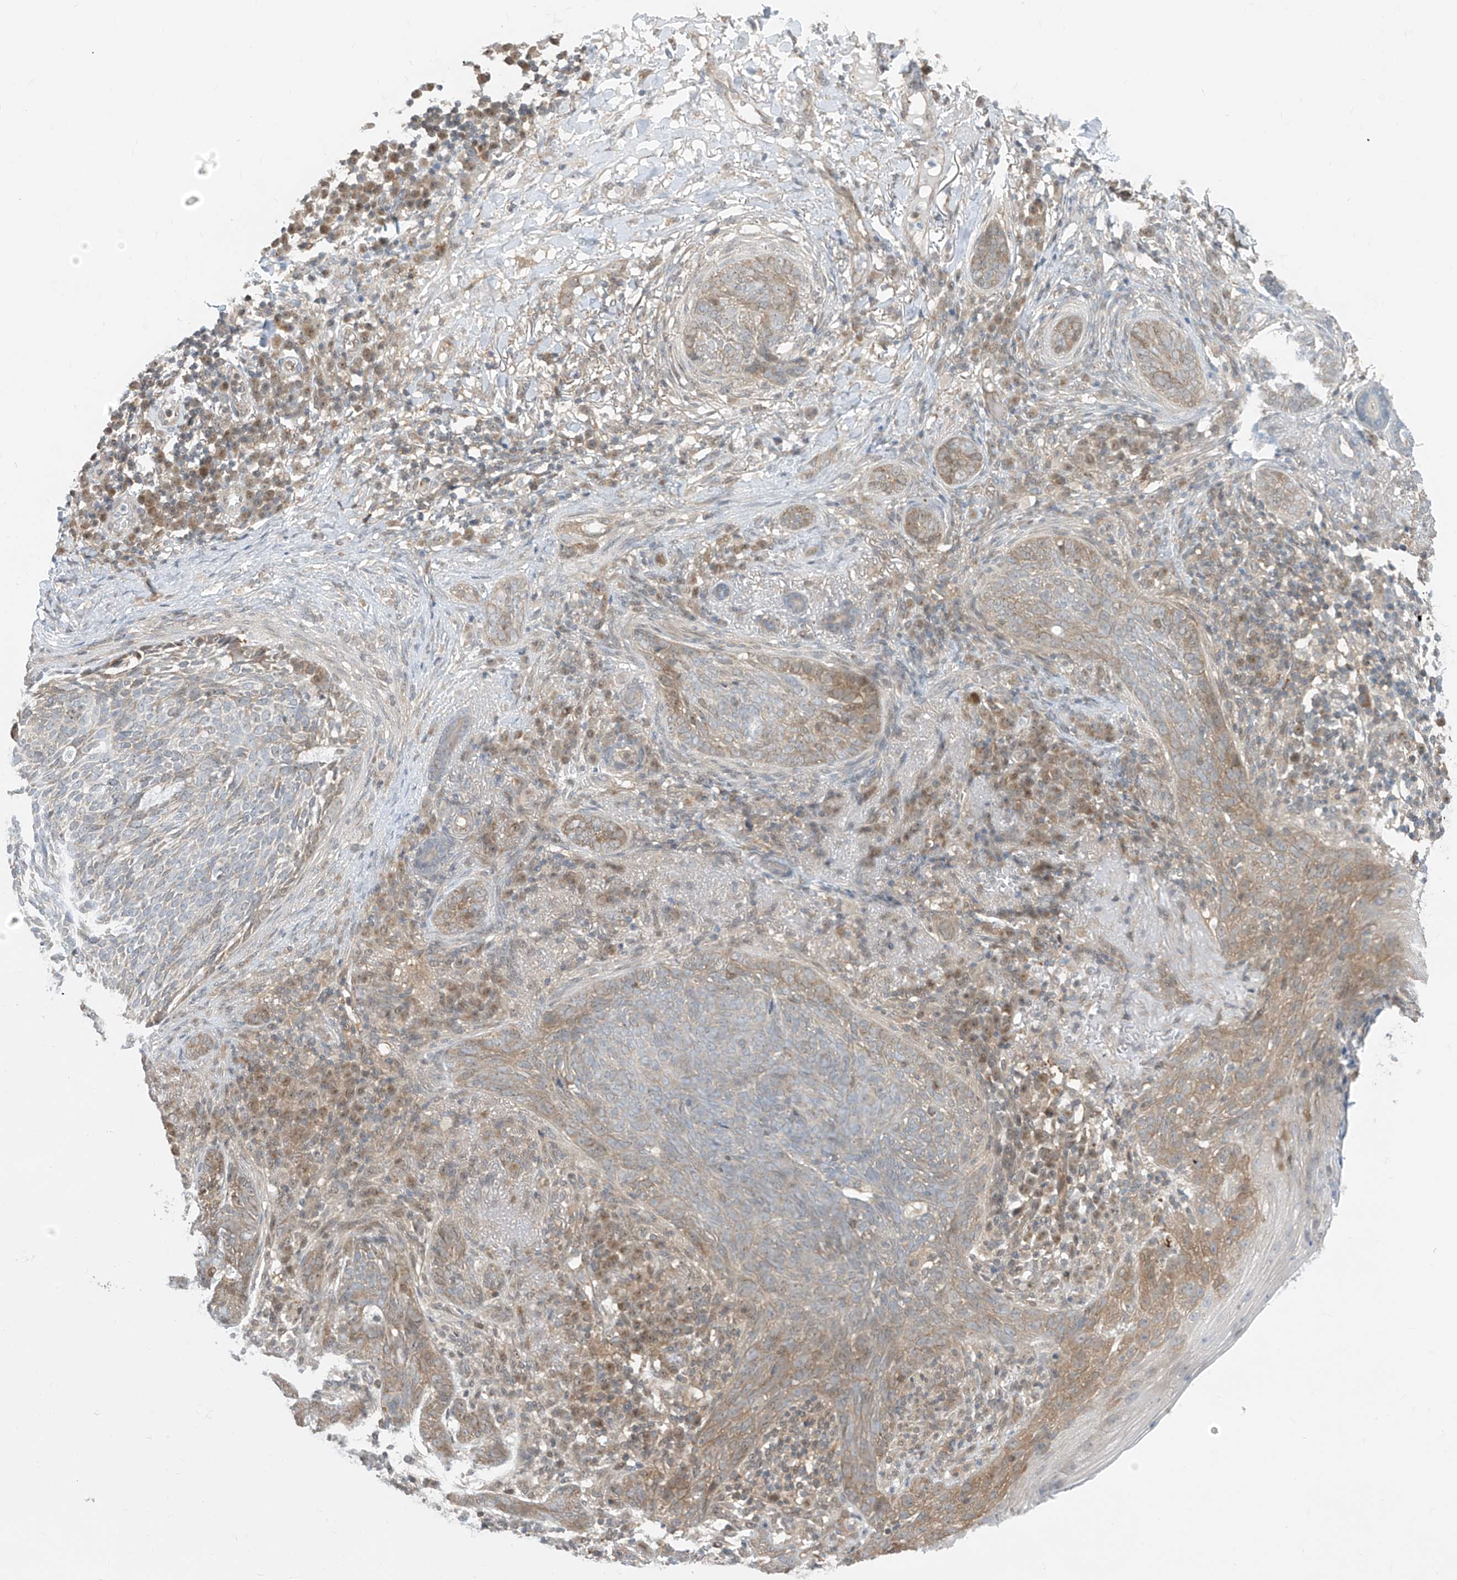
{"staining": {"intensity": "weak", "quantity": "25%-75%", "location": "cytoplasmic/membranous"}, "tissue": "skin cancer", "cell_type": "Tumor cells", "image_type": "cancer", "snomed": [{"axis": "morphology", "description": "Basal cell carcinoma"}, {"axis": "topography", "description": "Skin"}], "caption": "Brown immunohistochemical staining in skin cancer (basal cell carcinoma) demonstrates weak cytoplasmic/membranous expression in about 25%-75% of tumor cells.", "gene": "TTC38", "patient": {"sex": "male", "age": 85}}